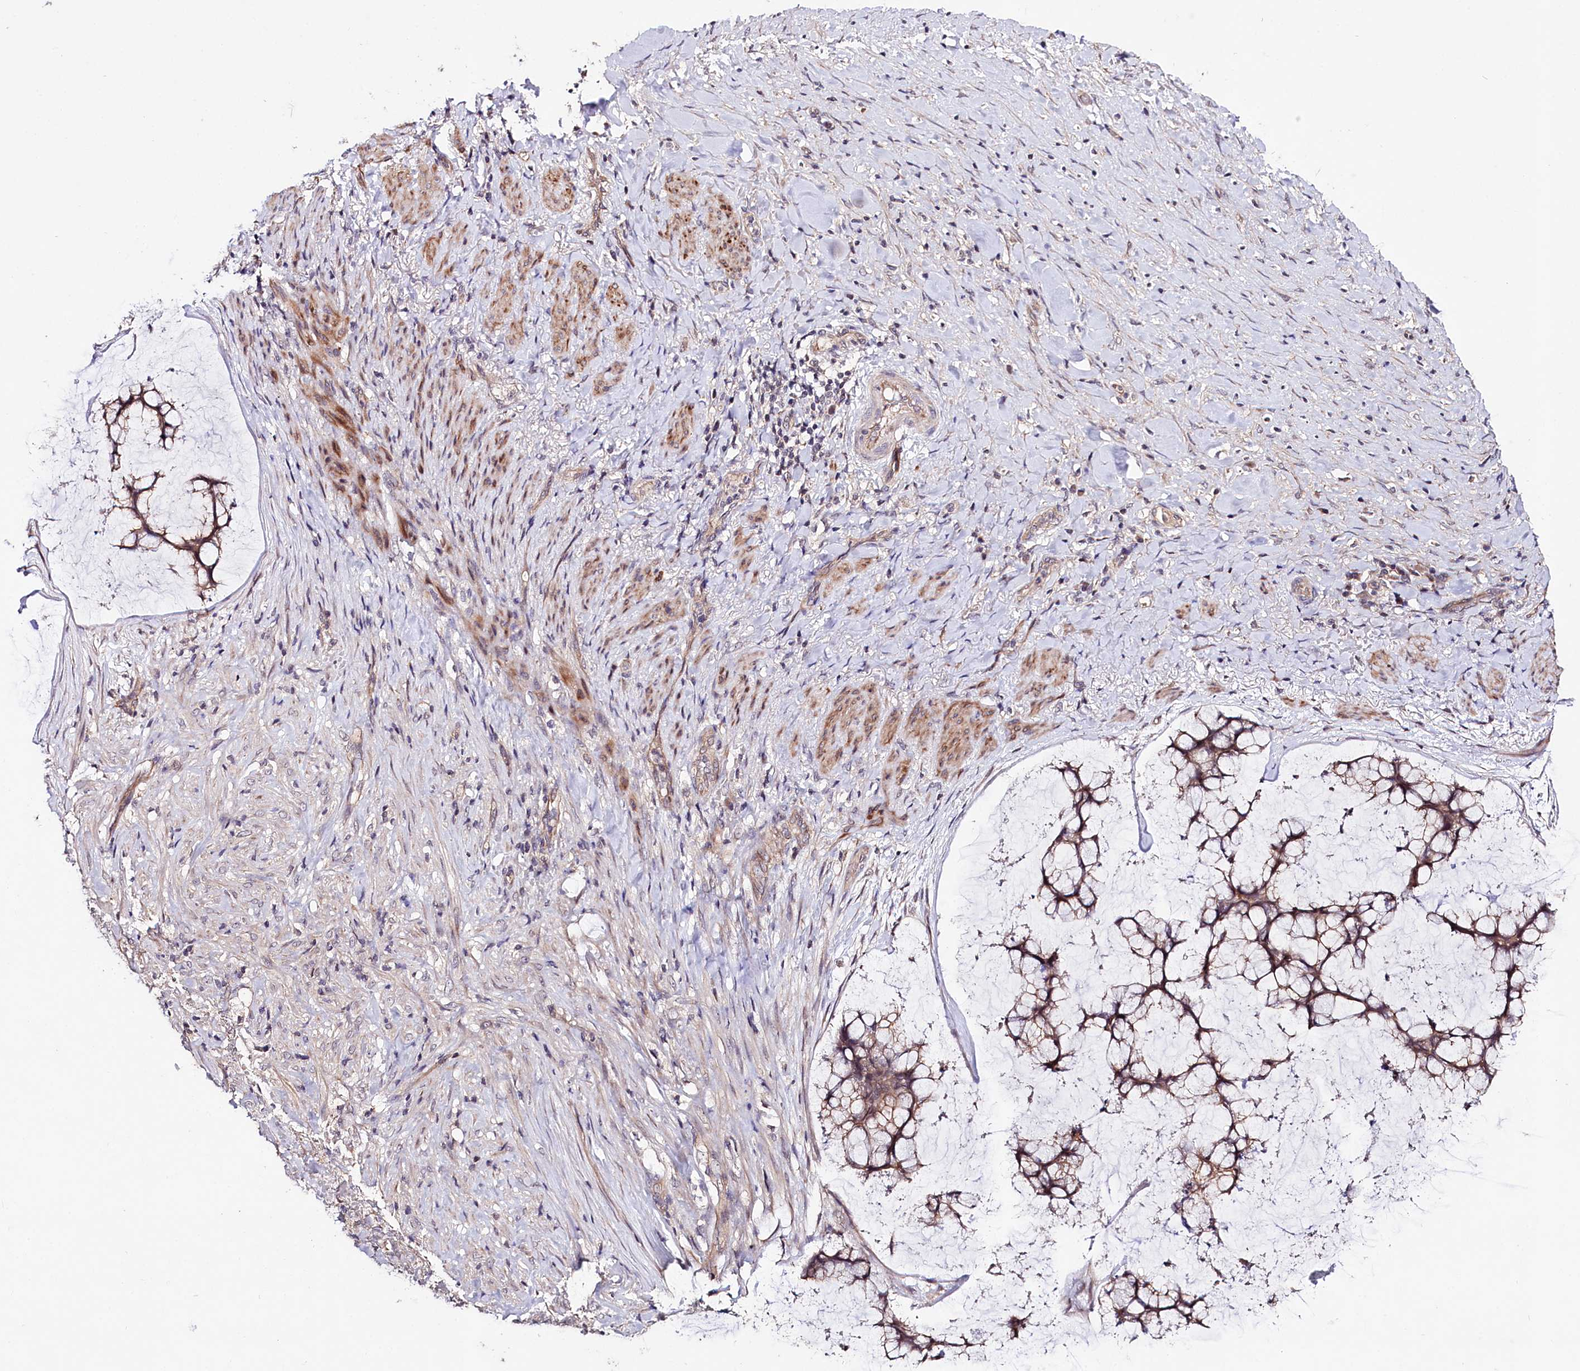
{"staining": {"intensity": "moderate", "quantity": ">75%", "location": "cytoplasmic/membranous"}, "tissue": "ovarian cancer", "cell_type": "Tumor cells", "image_type": "cancer", "snomed": [{"axis": "morphology", "description": "Cystadenocarcinoma, mucinous, NOS"}, {"axis": "topography", "description": "Ovary"}], "caption": "Protein expression analysis of human ovarian cancer (mucinous cystadenocarcinoma) reveals moderate cytoplasmic/membranous staining in about >75% of tumor cells.", "gene": "TAFAZZIN", "patient": {"sex": "female", "age": 42}}